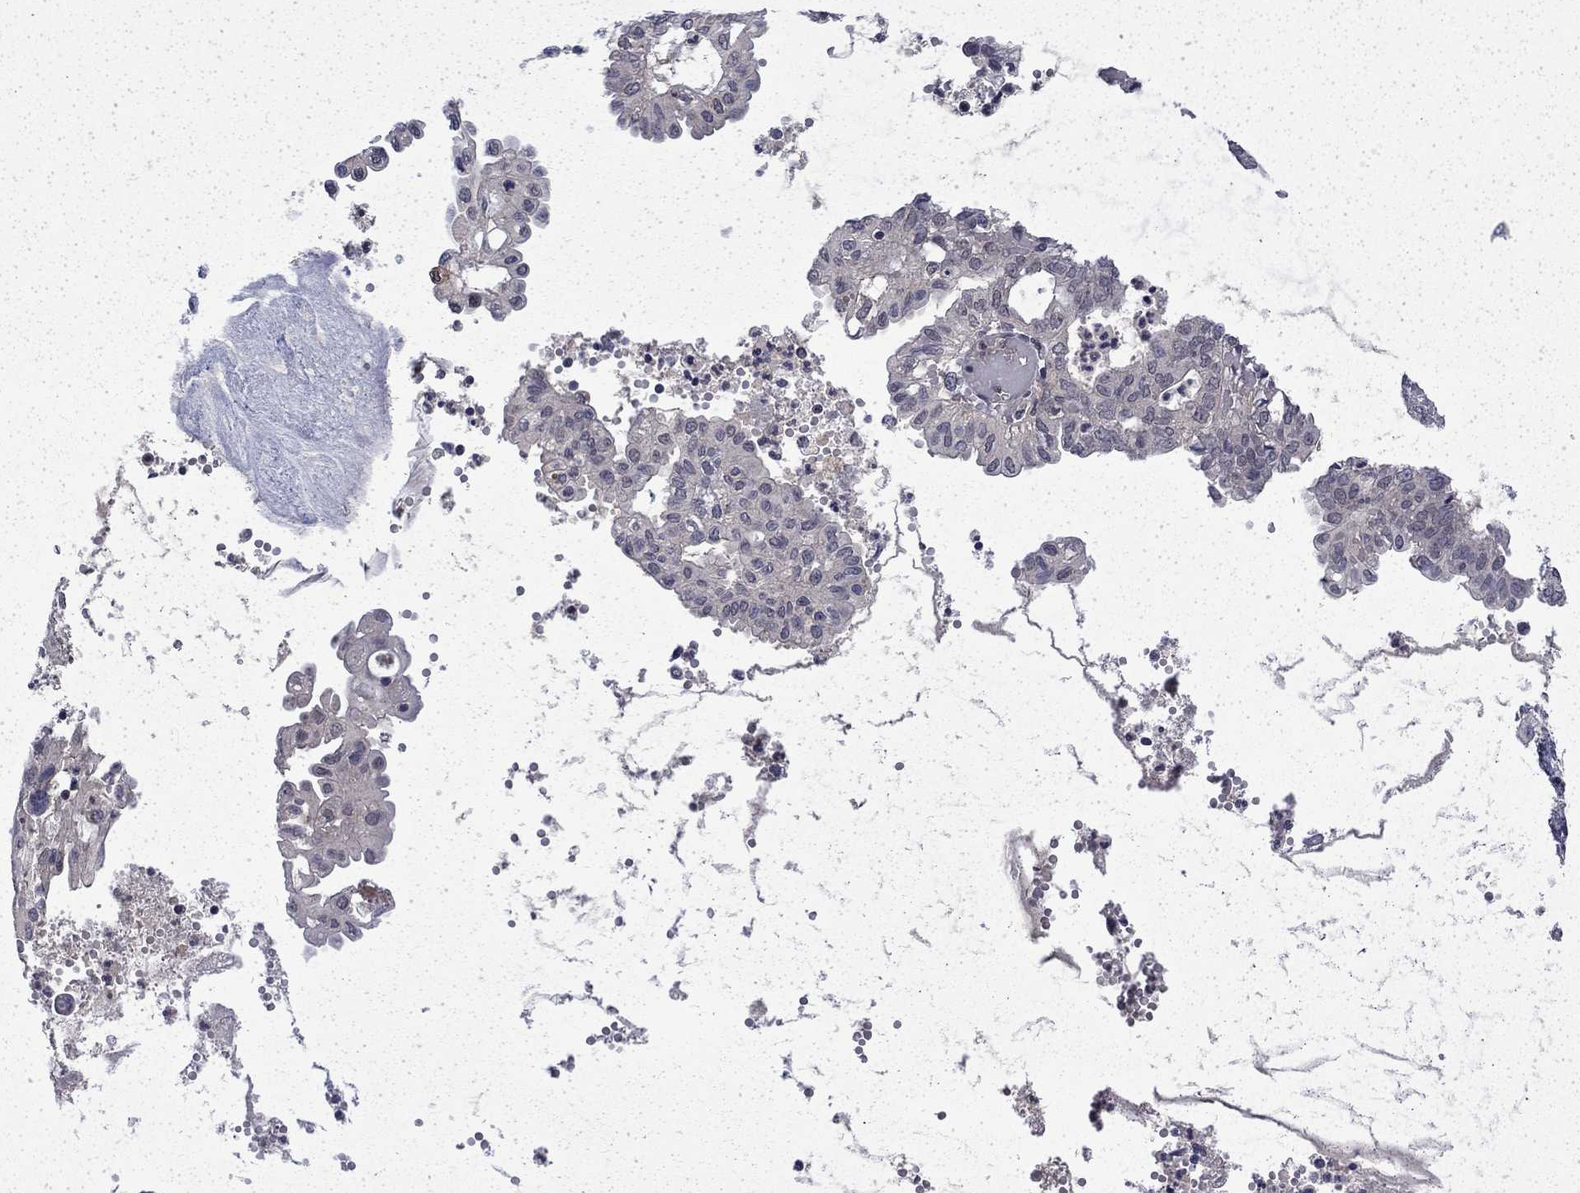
{"staining": {"intensity": "negative", "quantity": "none", "location": "none"}, "tissue": "endometrial cancer", "cell_type": "Tumor cells", "image_type": "cancer", "snomed": [{"axis": "morphology", "description": "Adenocarcinoma, NOS"}, {"axis": "topography", "description": "Endometrium"}], "caption": "This is an IHC histopathology image of human endometrial adenocarcinoma. There is no staining in tumor cells.", "gene": "CHAT", "patient": {"sex": "female", "age": 68}}